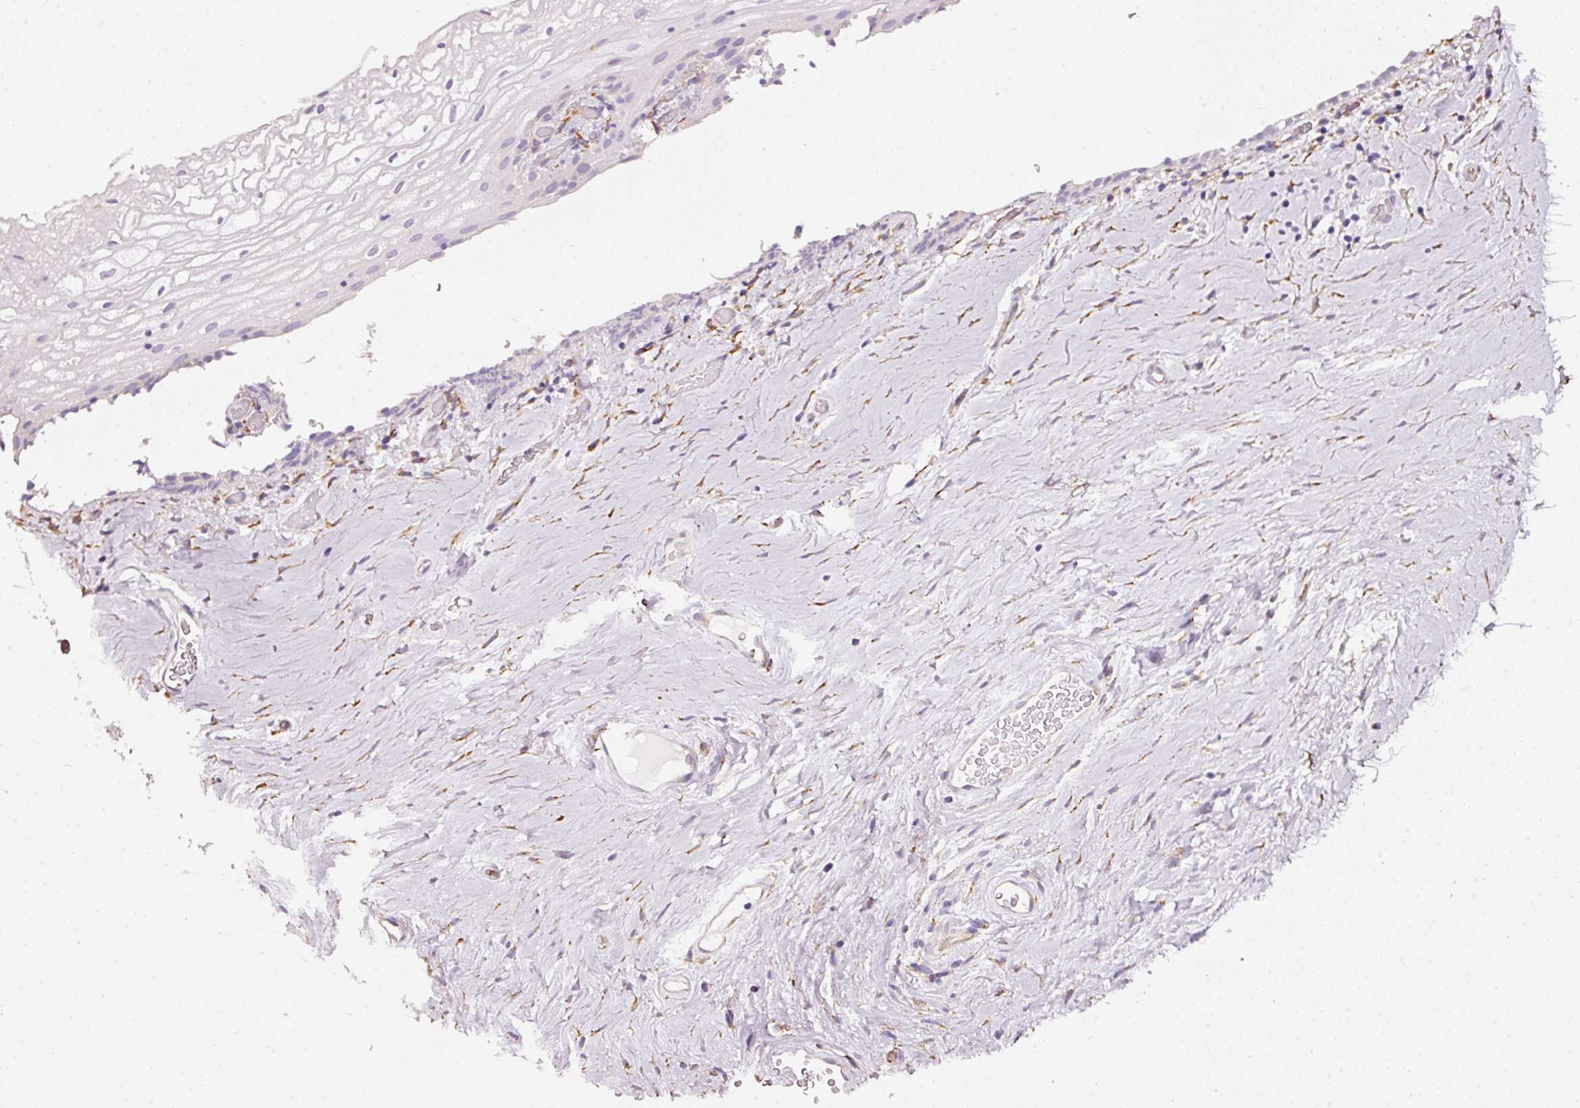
{"staining": {"intensity": "negative", "quantity": "none", "location": "none"}, "tissue": "vagina", "cell_type": "Squamous epithelial cells", "image_type": "normal", "snomed": [{"axis": "morphology", "description": "Normal tissue, NOS"}, {"axis": "morphology", "description": "Adenocarcinoma, NOS"}, {"axis": "topography", "description": "Rectum"}, {"axis": "topography", "description": "Vagina"}, {"axis": "topography", "description": "Peripheral nerve tissue"}], "caption": "Immunohistochemical staining of normal human vagina shows no significant staining in squamous epithelial cells.", "gene": "GCG", "patient": {"sex": "female", "age": 71}}